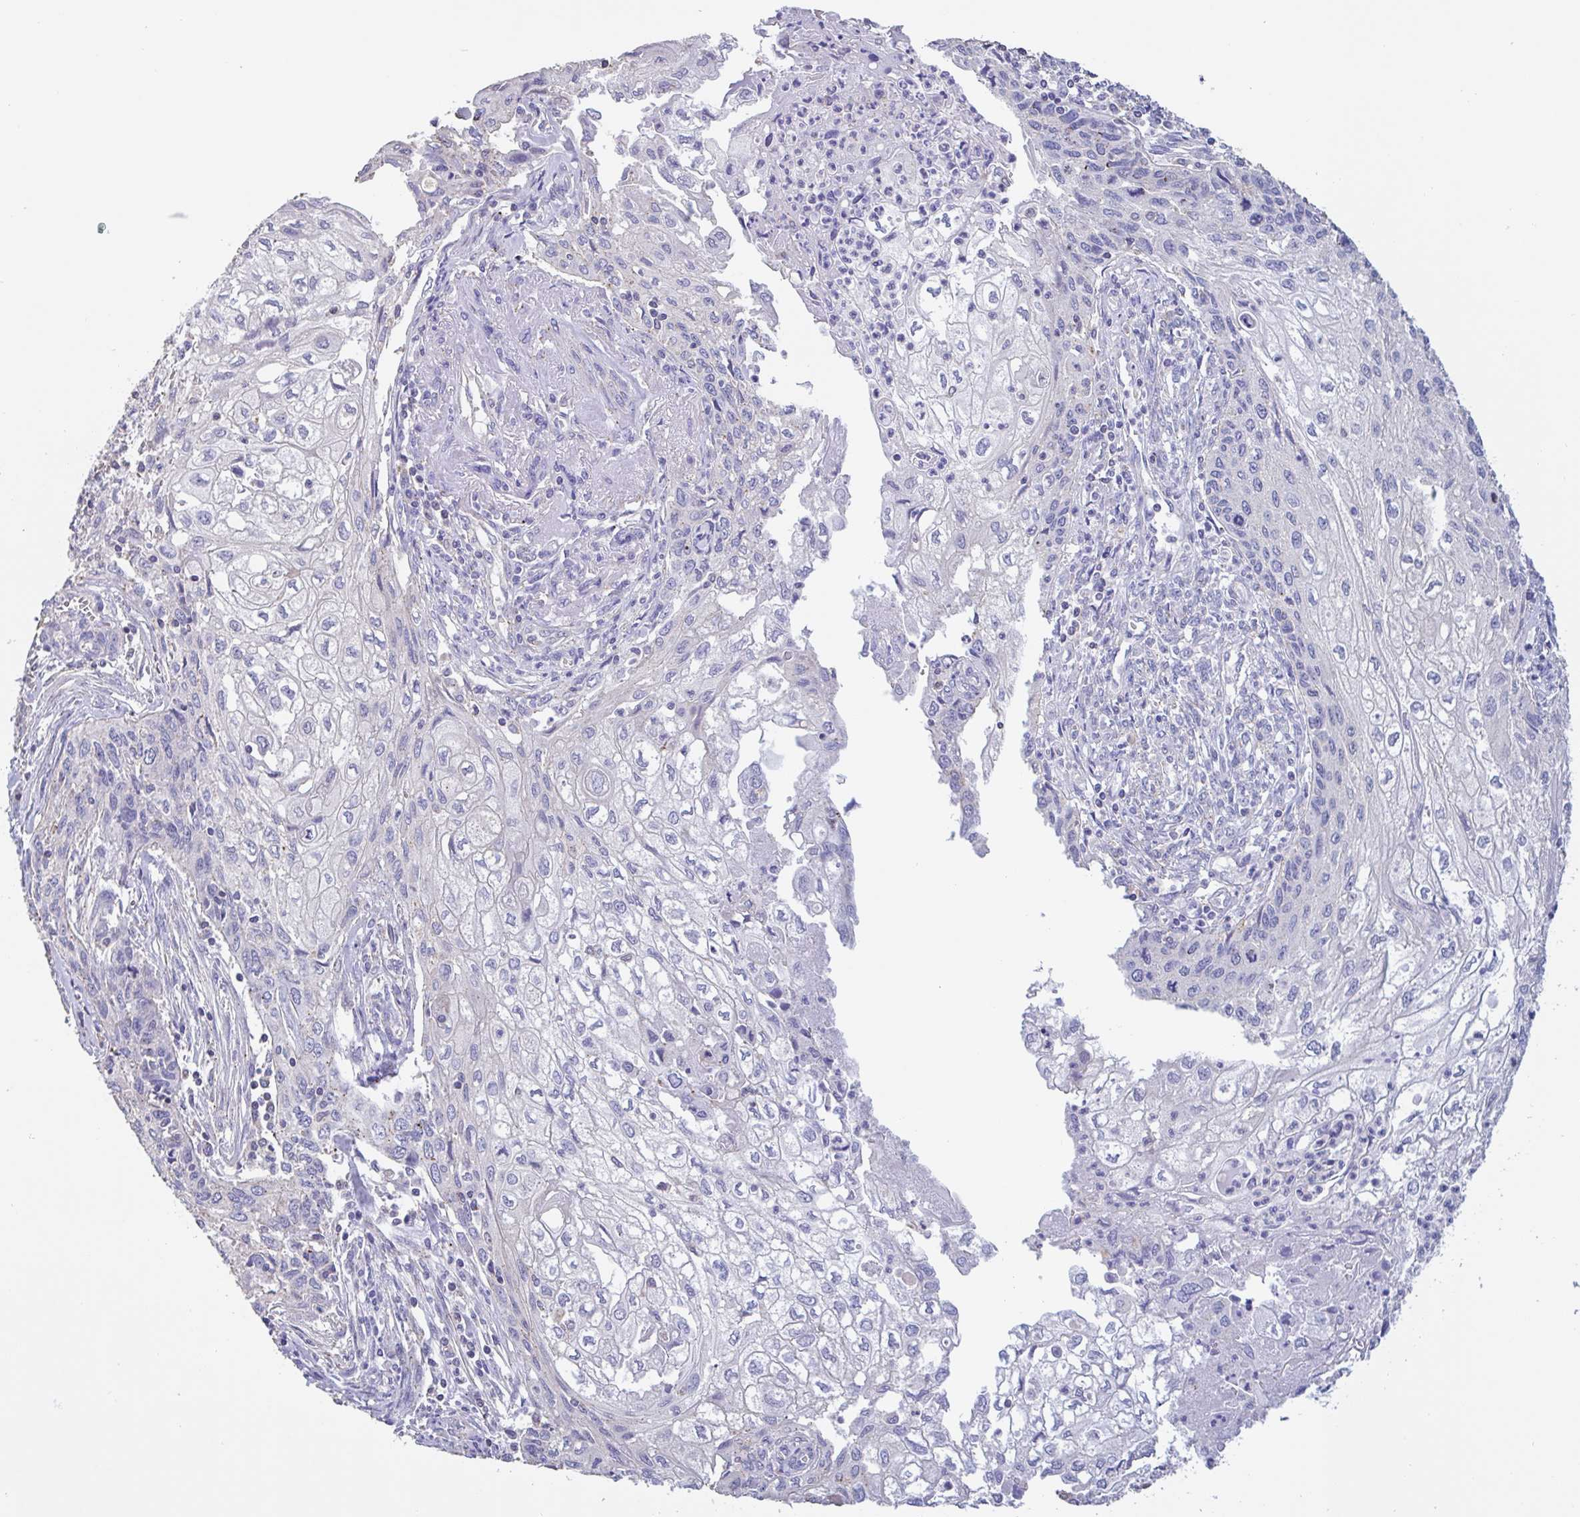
{"staining": {"intensity": "negative", "quantity": "none", "location": "none"}, "tissue": "cervical cancer", "cell_type": "Tumor cells", "image_type": "cancer", "snomed": [{"axis": "morphology", "description": "Squamous cell carcinoma, NOS"}, {"axis": "topography", "description": "Cervix"}], "caption": "IHC photomicrograph of cervical cancer (squamous cell carcinoma) stained for a protein (brown), which displays no staining in tumor cells.", "gene": "CHMP5", "patient": {"sex": "female", "age": 67}}